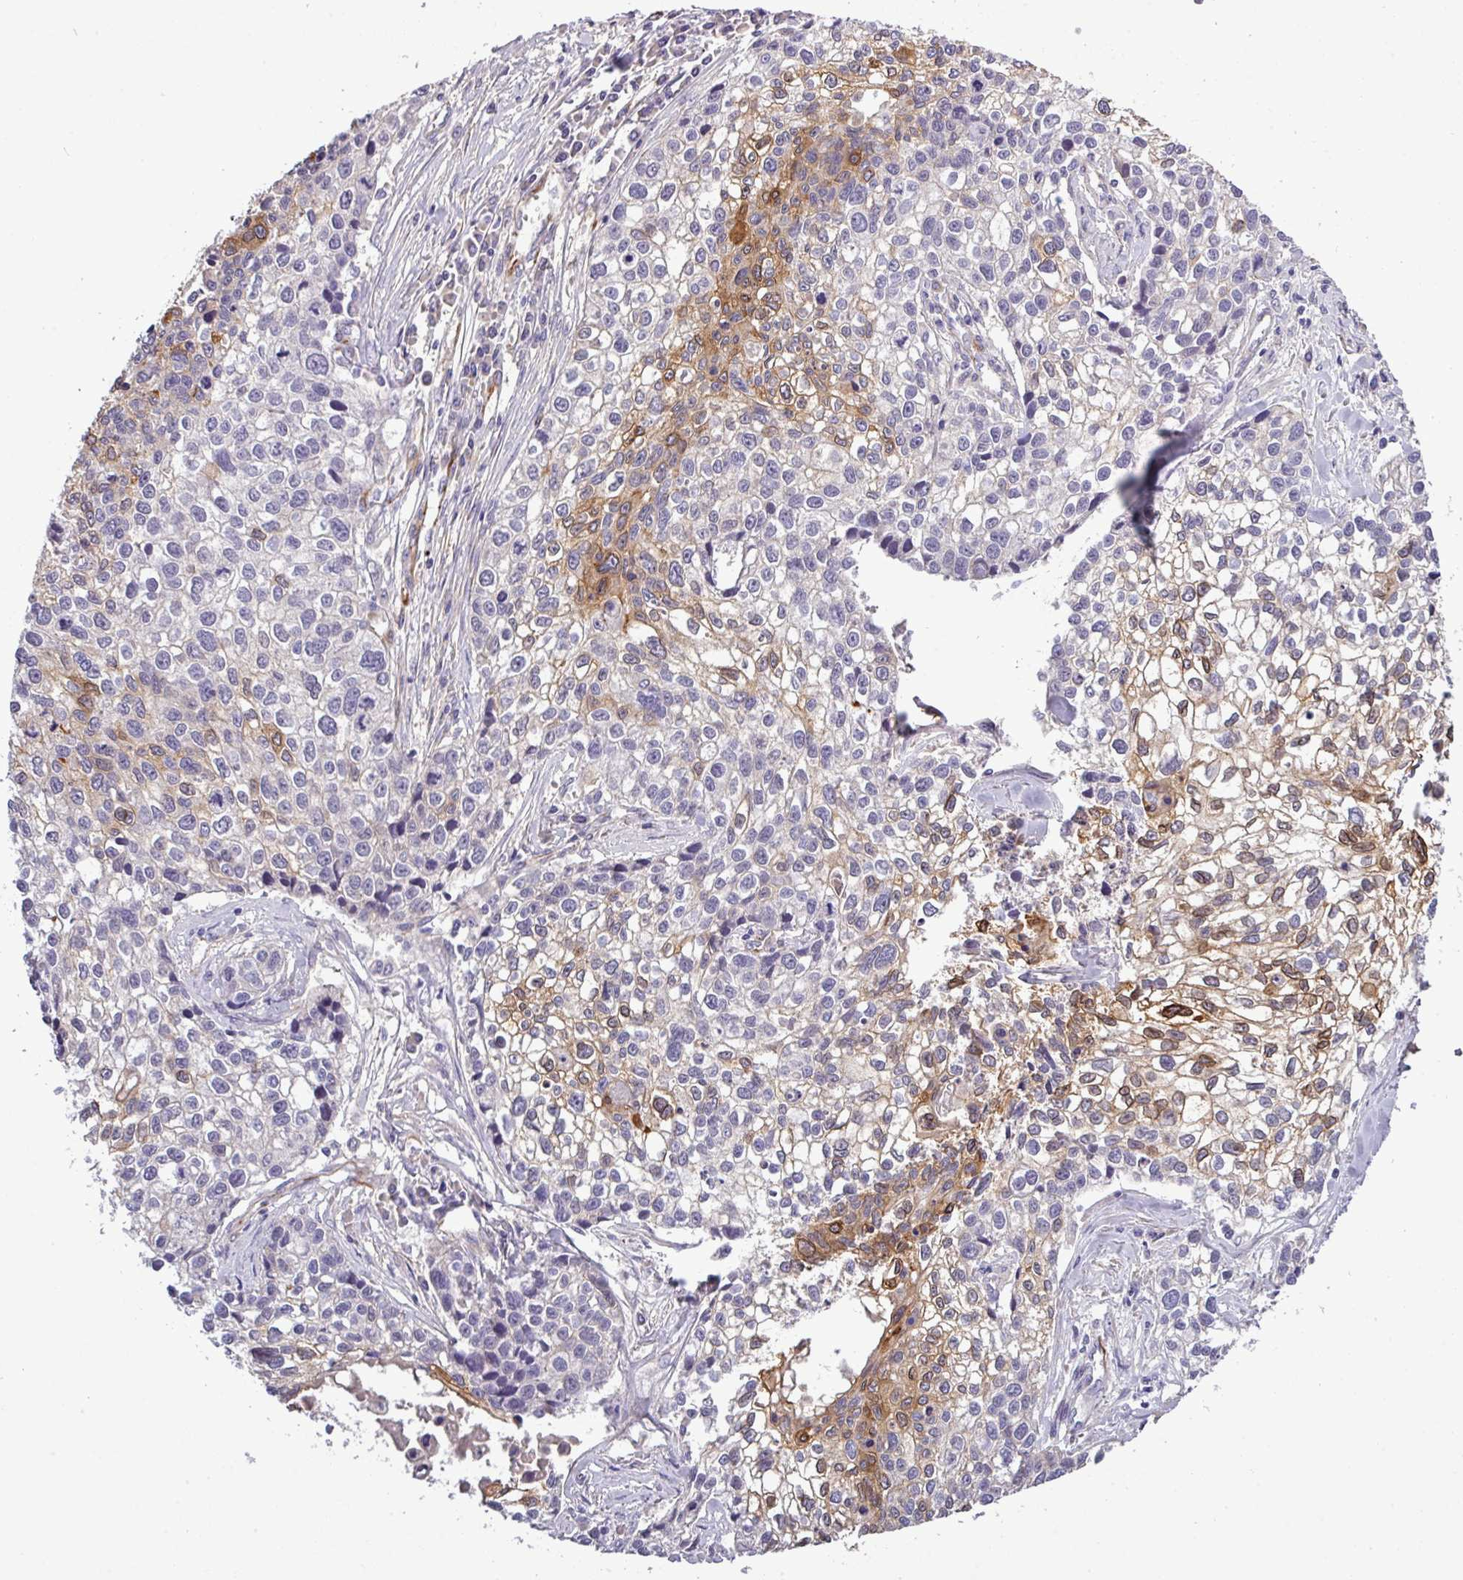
{"staining": {"intensity": "moderate", "quantity": "25%-75%", "location": "cytoplasmic/membranous"}, "tissue": "lung cancer", "cell_type": "Tumor cells", "image_type": "cancer", "snomed": [{"axis": "morphology", "description": "Squamous cell carcinoma, NOS"}, {"axis": "topography", "description": "Lung"}], "caption": "DAB (3,3'-diaminobenzidine) immunohistochemical staining of human lung cancer reveals moderate cytoplasmic/membranous protein positivity in about 25%-75% of tumor cells. (IHC, brightfield microscopy, high magnification).", "gene": "PARD6A", "patient": {"sex": "male", "age": 74}}